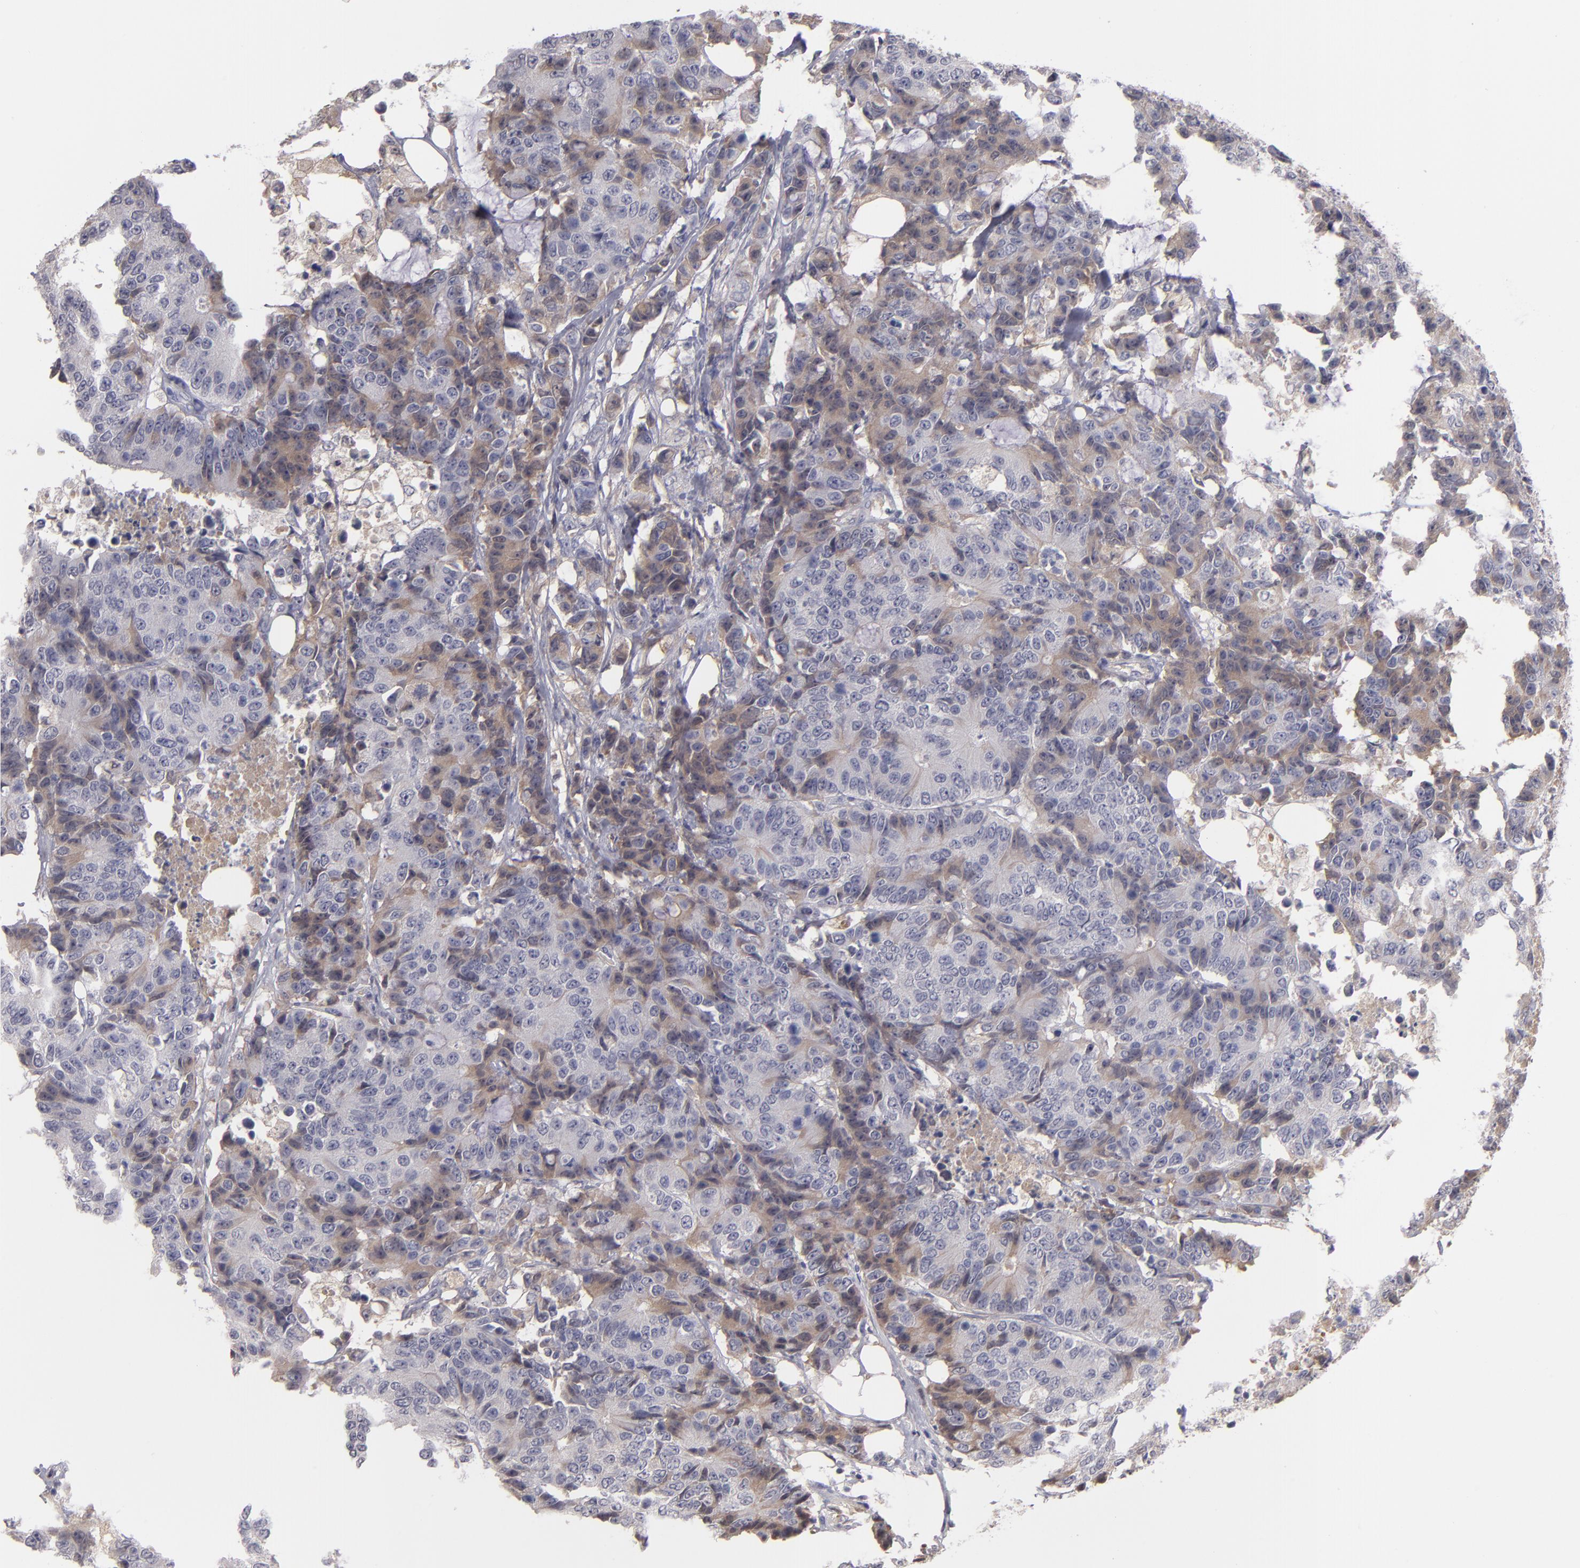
{"staining": {"intensity": "moderate", "quantity": "25%-75%", "location": "cytoplasmic/membranous"}, "tissue": "colorectal cancer", "cell_type": "Tumor cells", "image_type": "cancer", "snomed": [{"axis": "morphology", "description": "Adenocarcinoma, NOS"}, {"axis": "topography", "description": "Colon"}], "caption": "Adenocarcinoma (colorectal) tissue displays moderate cytoplasmic/membranous staining in approximately 25%-75% of tumor cells, visualized by immunohistochemistry.", "gene": "ITIH4", "patient": {"sex": "female", "age": 86}}